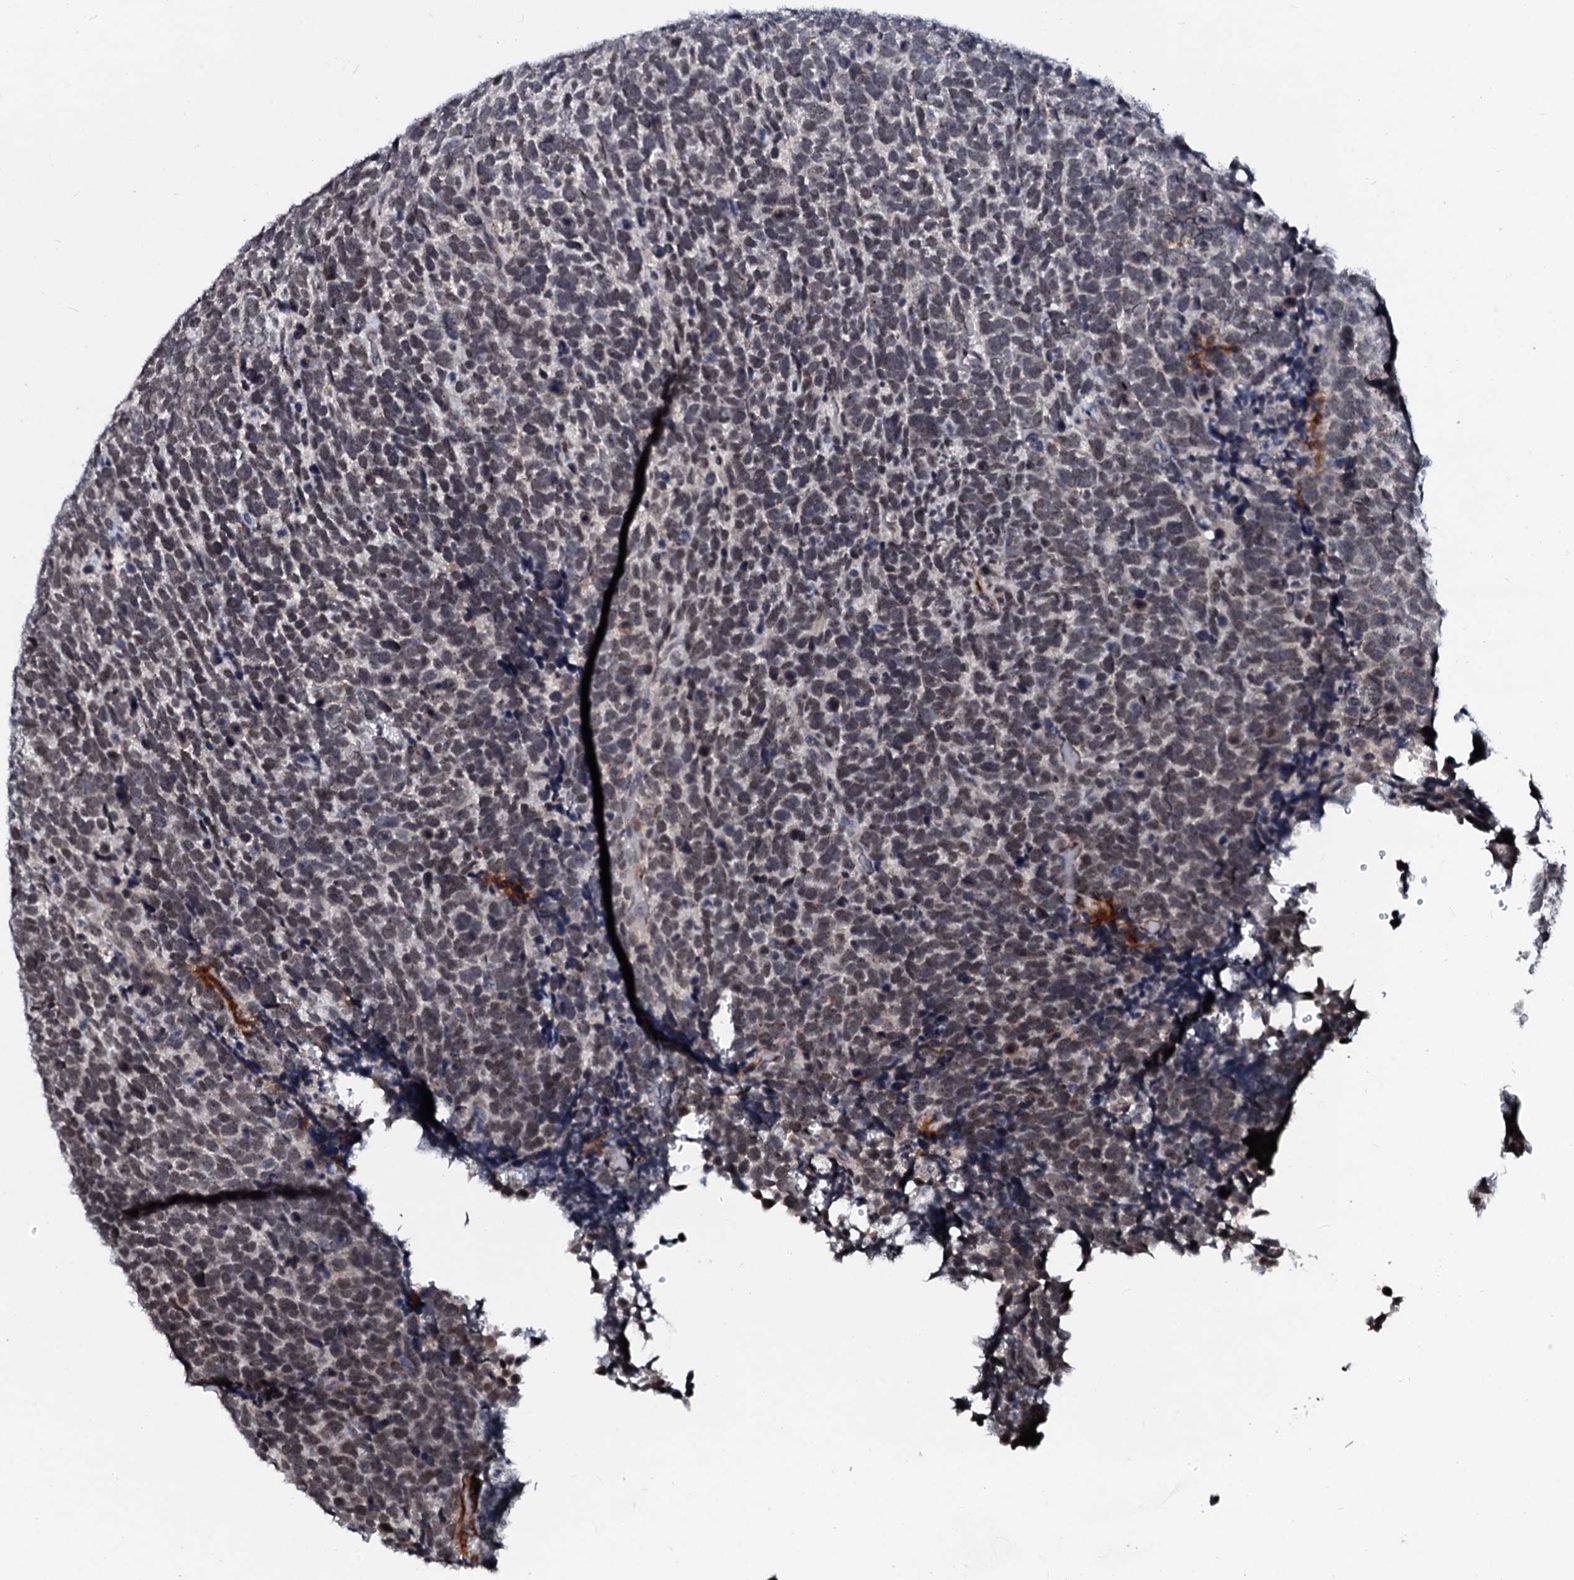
{"staining": {"intensity": "weak", "quantity": "25%-75%", "location": "cytoplasmic/membranous,nuclear"}, "tissue": "urothelial cancer", "cell_type": "Tumor cells", "image_type": "cancer", "snomed": [{"axis": "morphology", "description": "Urothelial carcinoma, High grade"}, {"axis": "topography", "description": "Urinary bladder"}], "caption": "A photomicrograph of urothelial carcinoma (high-grade) stained for a protein reveals weak cytoplasmic/membranous and nuclear brown staining in tumor cells.", "gene": "LSM11", "patient": {"sex": "female", "age": 82}}